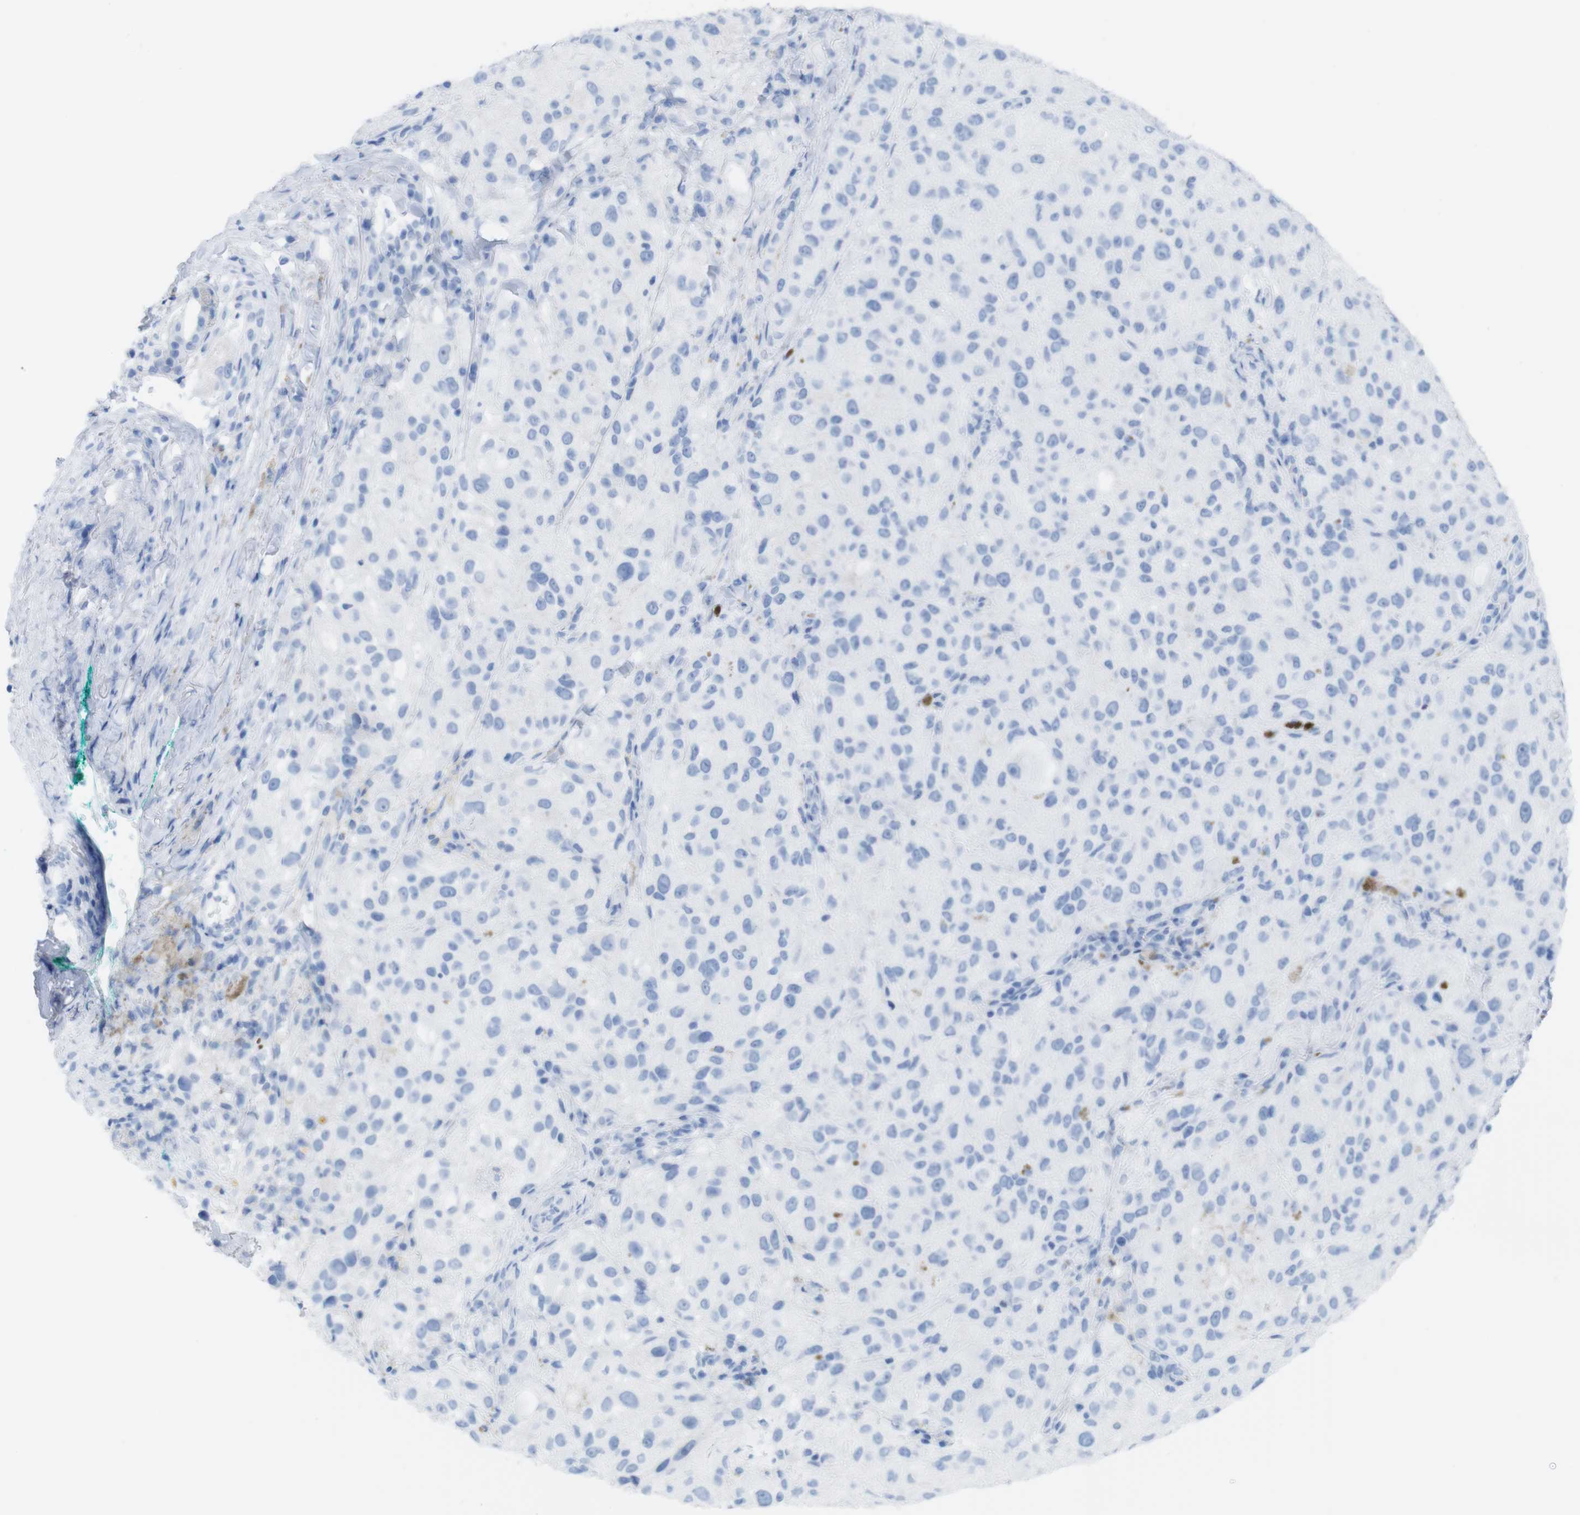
{"staining": {"intensity": "negative", "quantity": "none", "location": "none"}, "tissue": "melanoma", "cell_type": "Tumor cells", "image_type": "cancer", "snomed": [{"axis": "morphology", "description": "Necrosis, NOS"}, {"axis": "morphology", "description": "Malignant melanoma, NOS"}, {"axis": "topography", "description": "Skin"}], "caption": "Melanoma stained for a protein using IHC demonstrates no expression tumor cells.", "gene": "MYH7", "patient": {"sex": "female", "age": 87}}